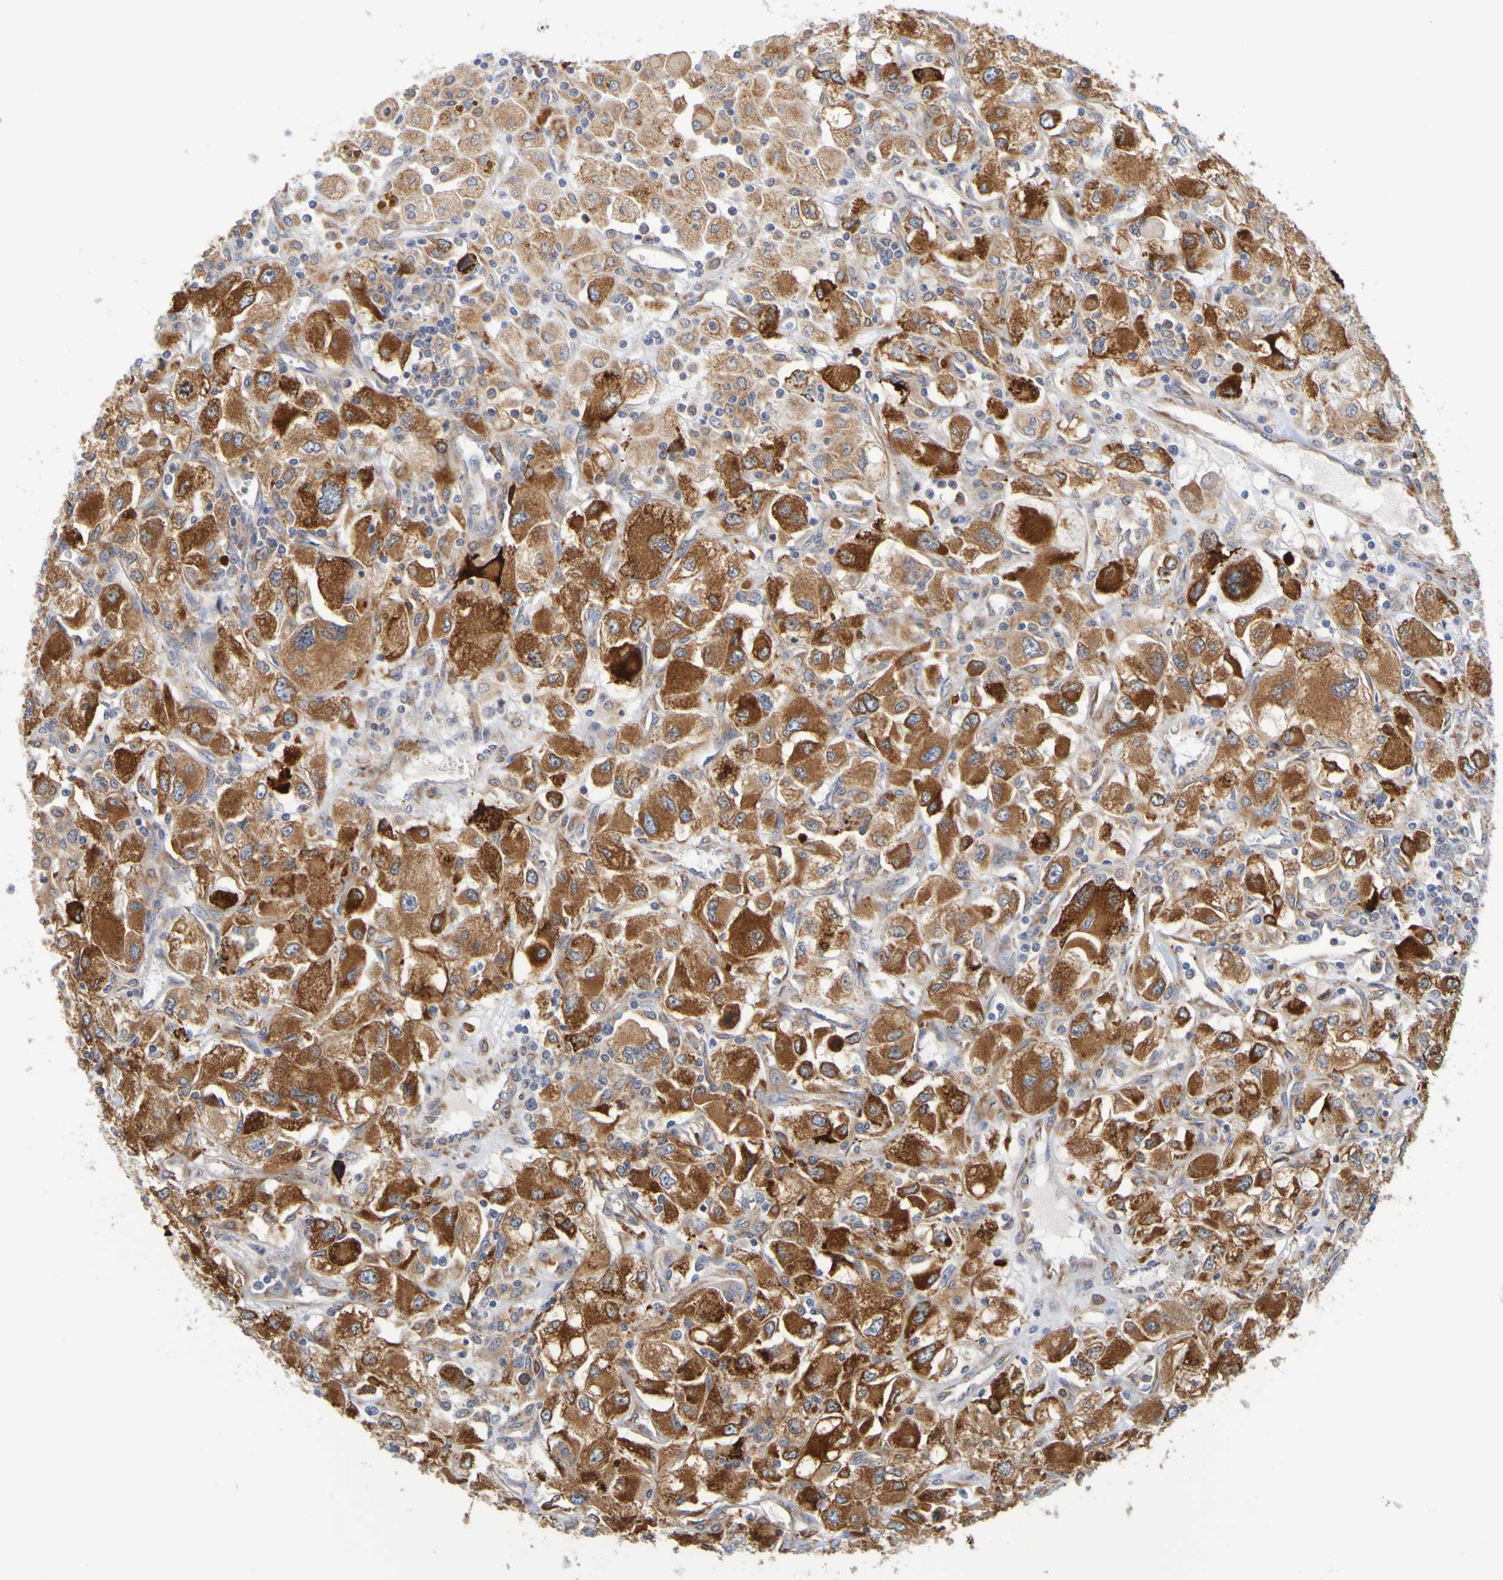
{"staining": {"intensity": "strong", "quantity": ">75%", "location": "cytoplasmic/membranous"}, "tissue": "renal cancer", "cell_type": "Tumor cells", "image_type": "cancer", "snomed": [{"axis": "morphology", "description": "Adenocarcinoma, NOS"}, {"axis": "topography", "description": "Kidney"}], "caption": "Strong cytoplasmic/membranous expression is present in about >75% of tumor cells in renal cancer (adenocarcinoma). The staining is performed using DAB (3,3'-diaminobenzidine) brown chromogen to label protein expression. The nuclei are counter-stained blue using hematoxylin.", "gene": "SIL1", "patient": {"sex": "female", "age": 52}}